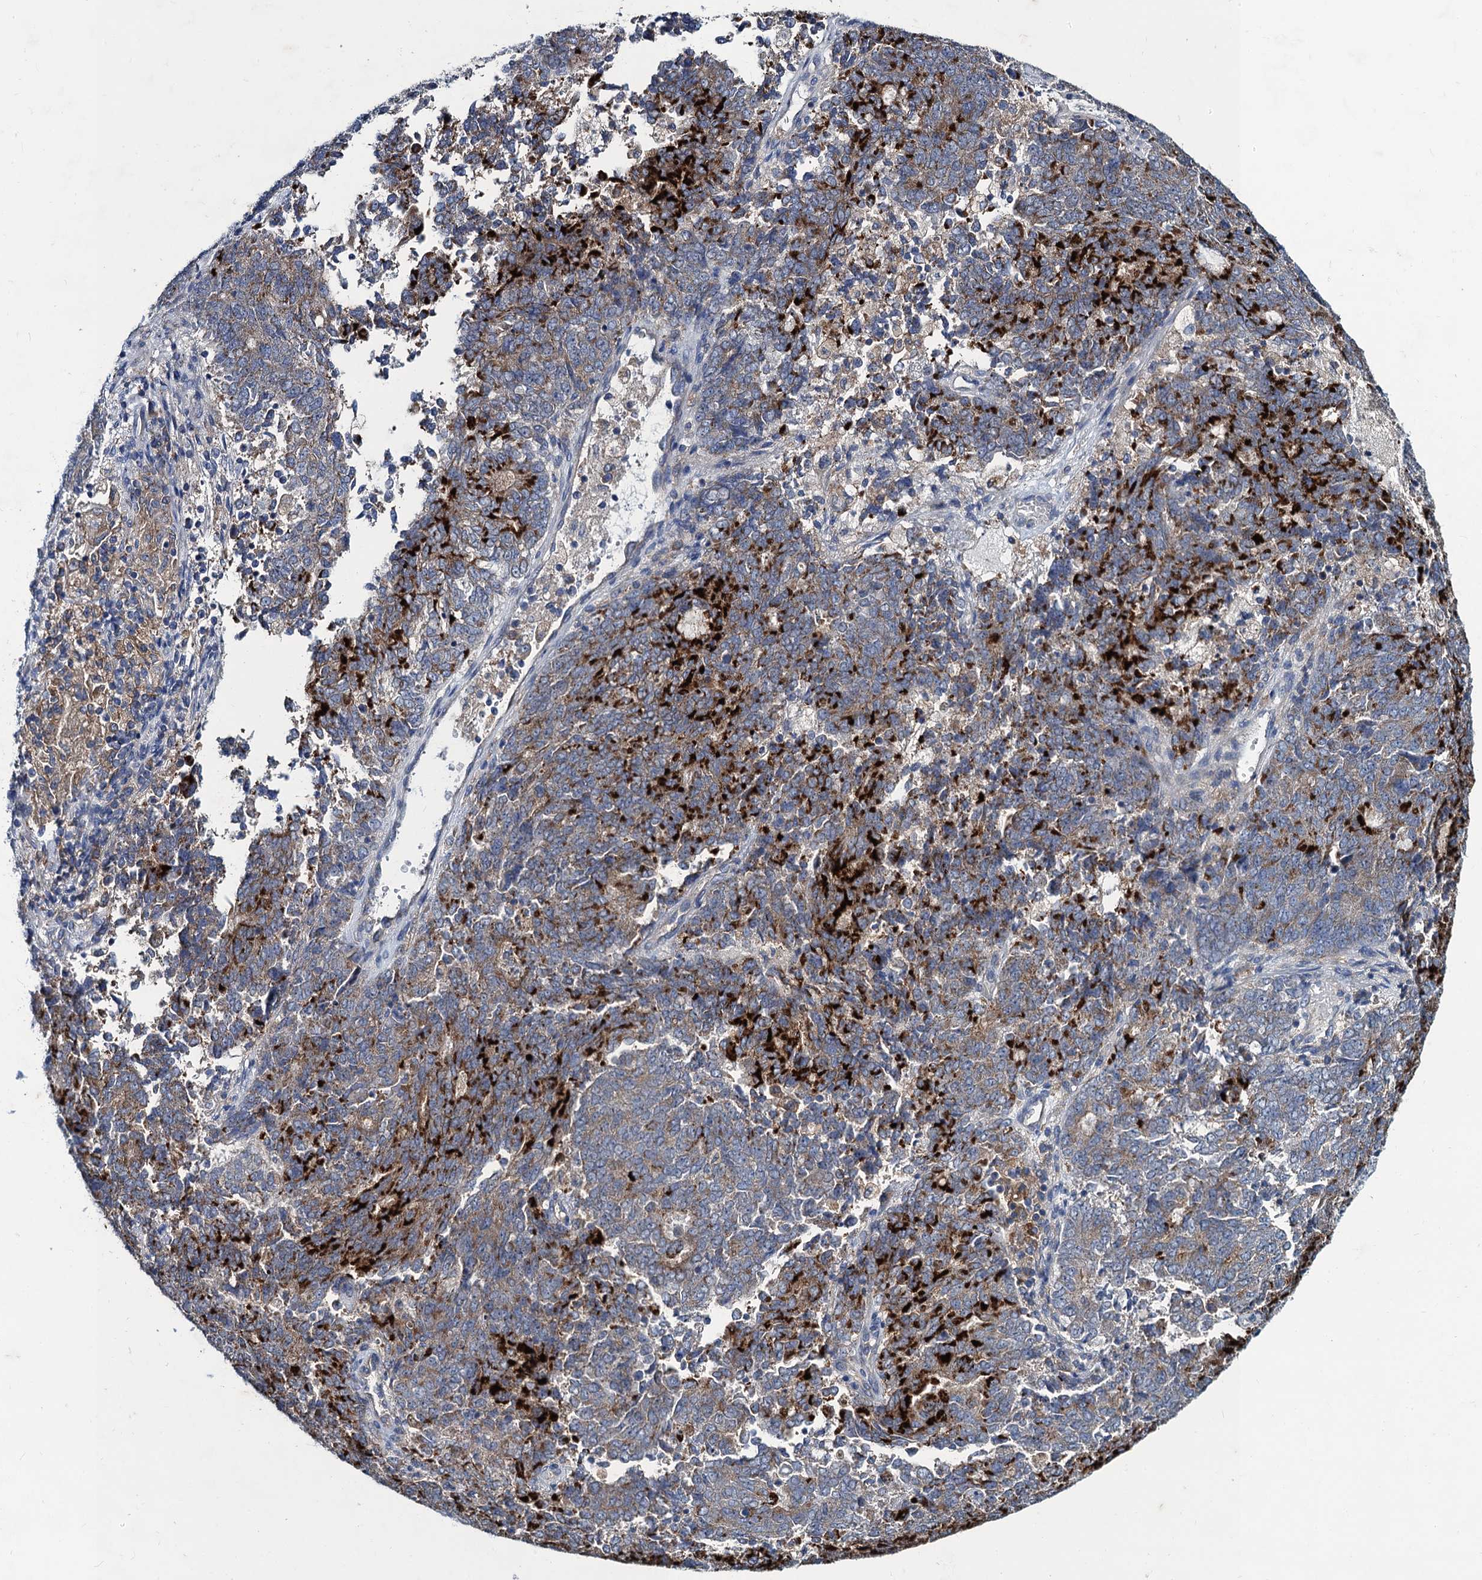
{"staining": {"intensity": "strong", "quantity": "<25%", "location": "cytoplasmic/membranous"}, "tissue": "endometrial cancer", "cell_type": "Tumor cells", "image_type": "cancer", "snomed": [{"axis": "morphology", "description": "Adenocarcinoma, NOS"}, {"axis": "topography", "description": "Endometrium"}], "caption": "There is medium levels of strong cytoplasmic/membranous expression in tumor cells of endometrial cancer, as demonstrated by immunohistochemical staining (brown color).", "gene": "SNAP29", "patient": {"sex": "female", "age": 80}}